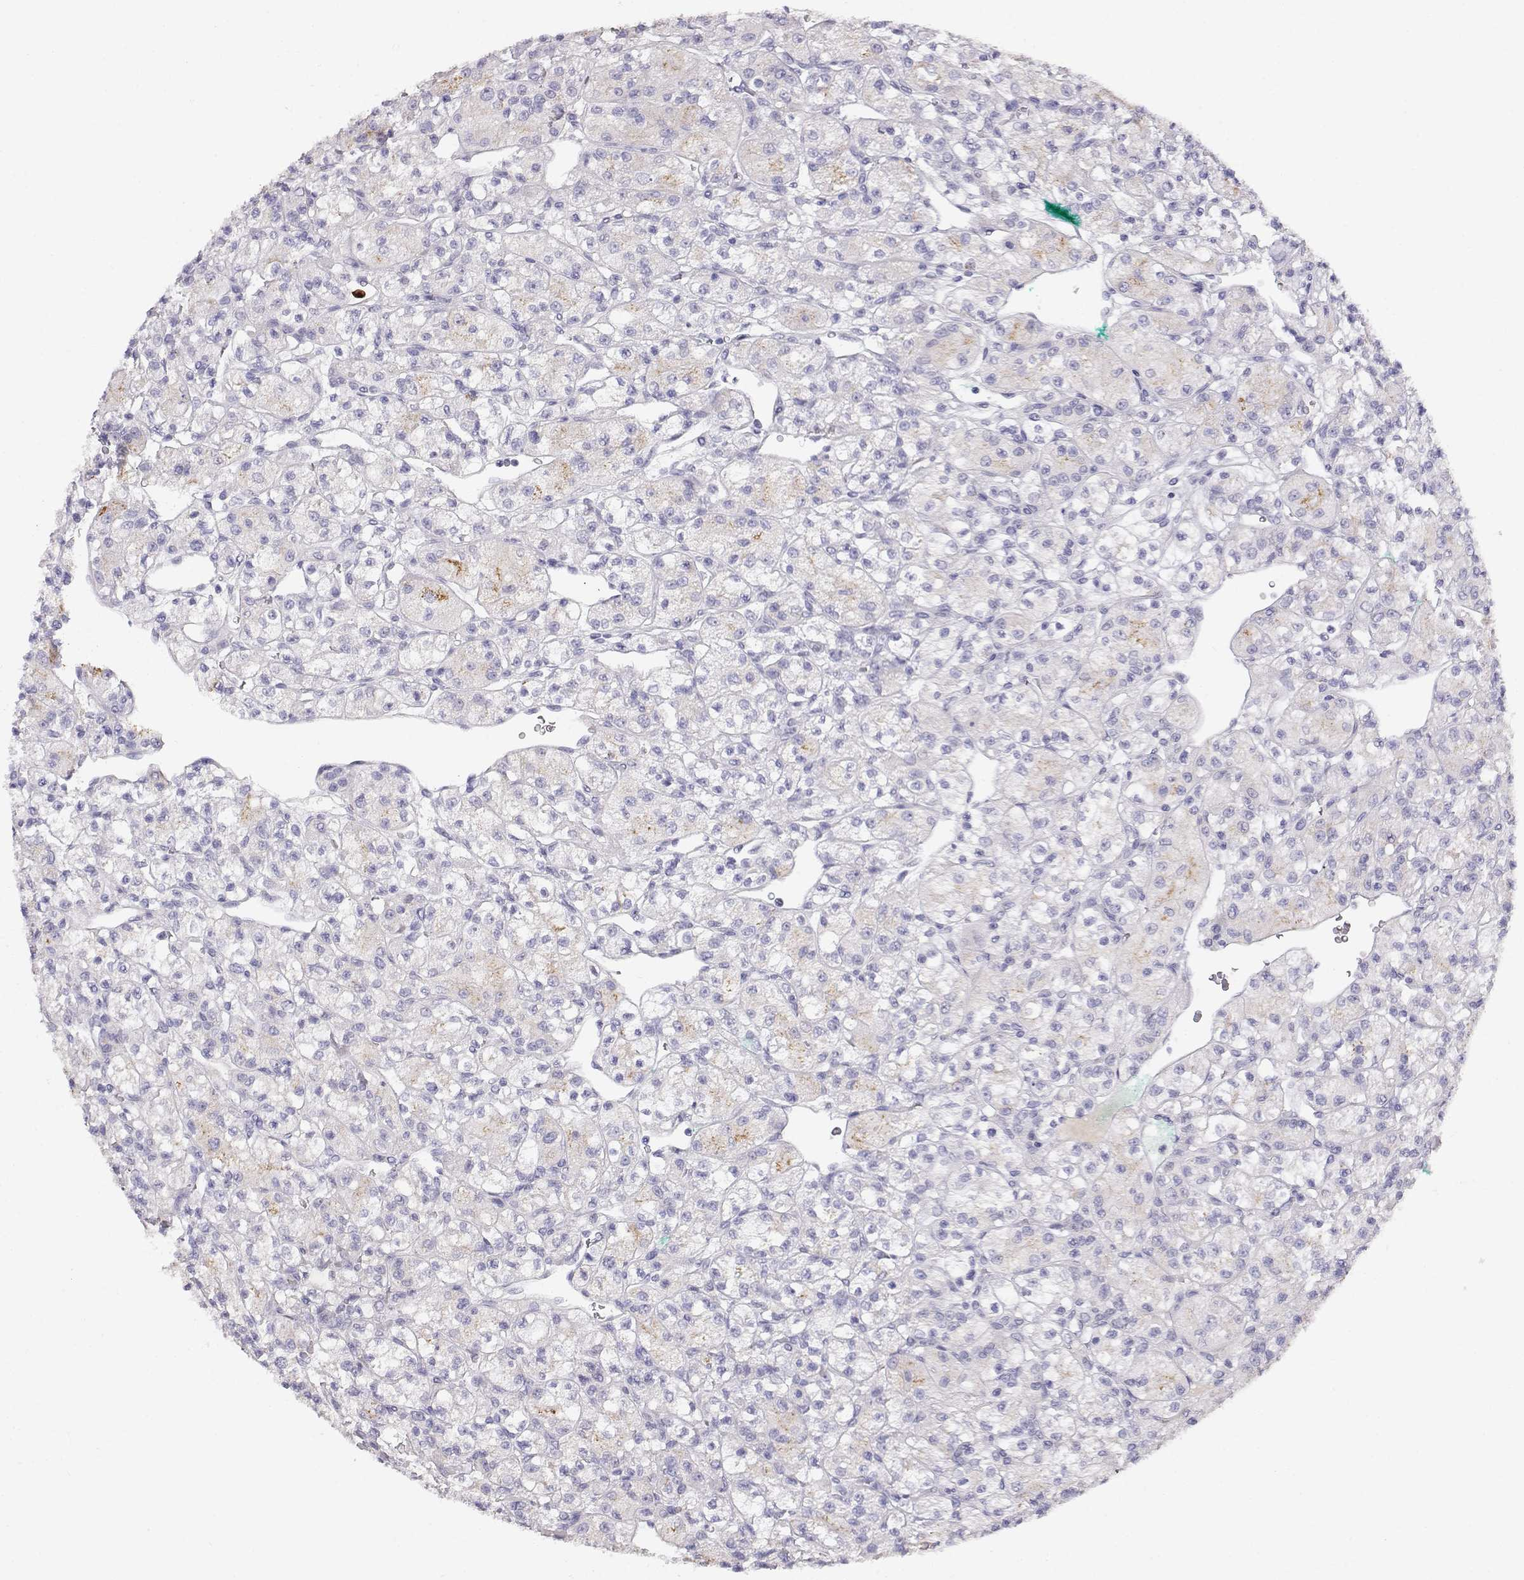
{"staining": {"intensity": "negative", "quantity": "none", "location": "none"}, "tissue": "renal cancer", "cell_type": "Tumor cells", "image_type": "cancer", "snomed": [{"axis": "morphology", "description": "Adenocarcinoma, NOS"}, {"axis": "topography", "description": "Kidney"}], "caption": "IHC photomicrograph of neoplastic tissue: human renal cancer (adenocarcinoma) stained with DAB (3,3'-diaminobenzidine) shows no significant protein expression in tumor cells. The staining is performed using DAB (3,3'-diaminobenzidine) brown chromogen with nuclei counter-stained in using hematoxylin.", "gene": "CDHR1", "patient": {"sex": "female", "age": 70}}